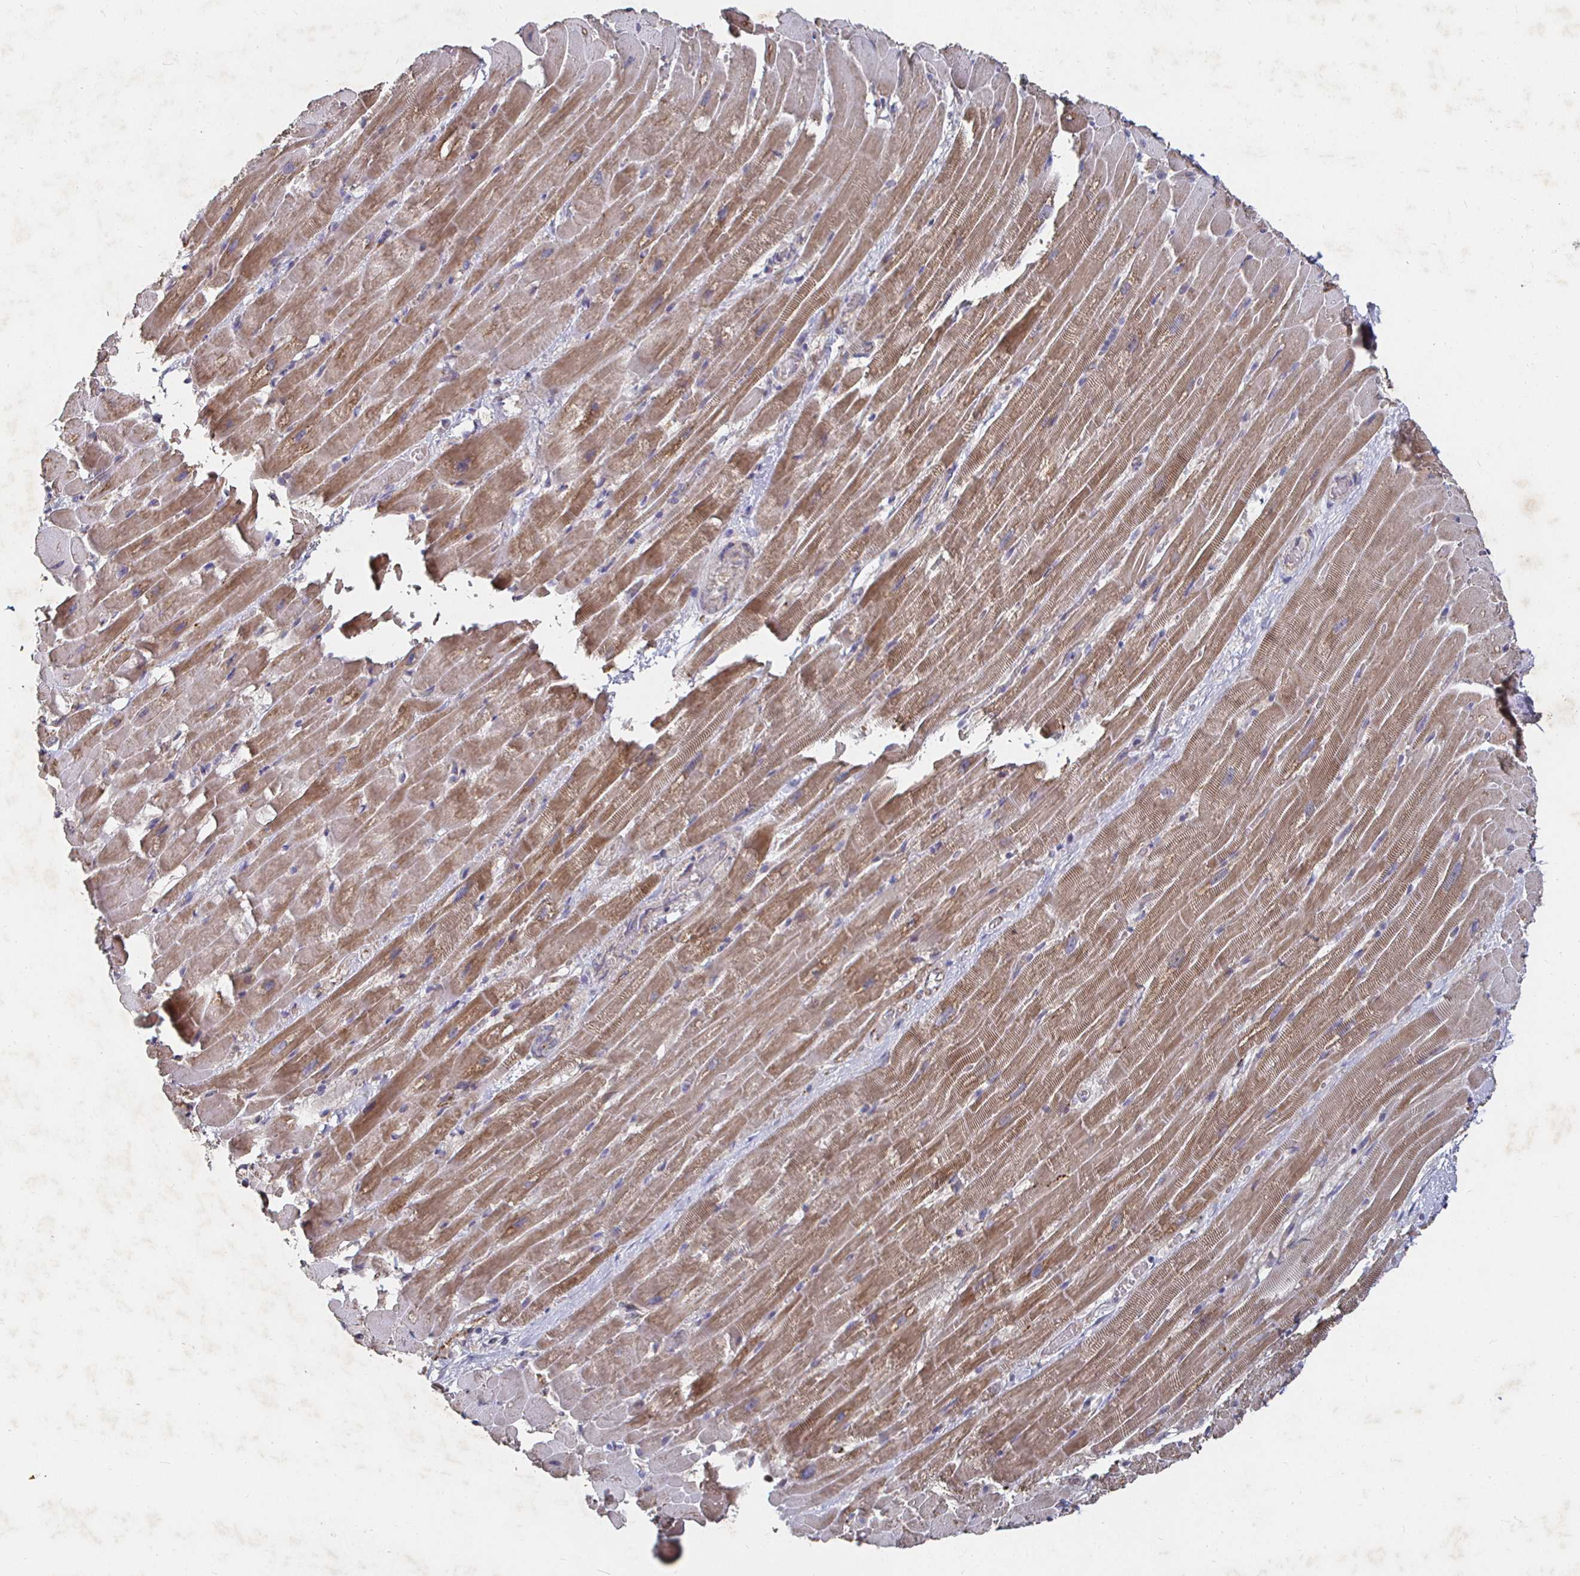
{"staining": {"intensity": "moderate", "quantity": ">75%", "location": "cytoplasmic/membranous"}, "tissue": "heart muscle", "cell_type": "Cardiomyocytes", "image_type": "normal", "snomed": [{"axis": "morphology", "description": "Normal tissue, NOS"}, {"axis": "topography", "description": "Heart"}], "caption": "Heart muscle stained for a protein (brown) shows moderate cytoplasmic/membranous positive expression in about >75% of cardiomyocytes.", "gene": "NRSN1", "patient": {"sex": "male", "age": 37}}